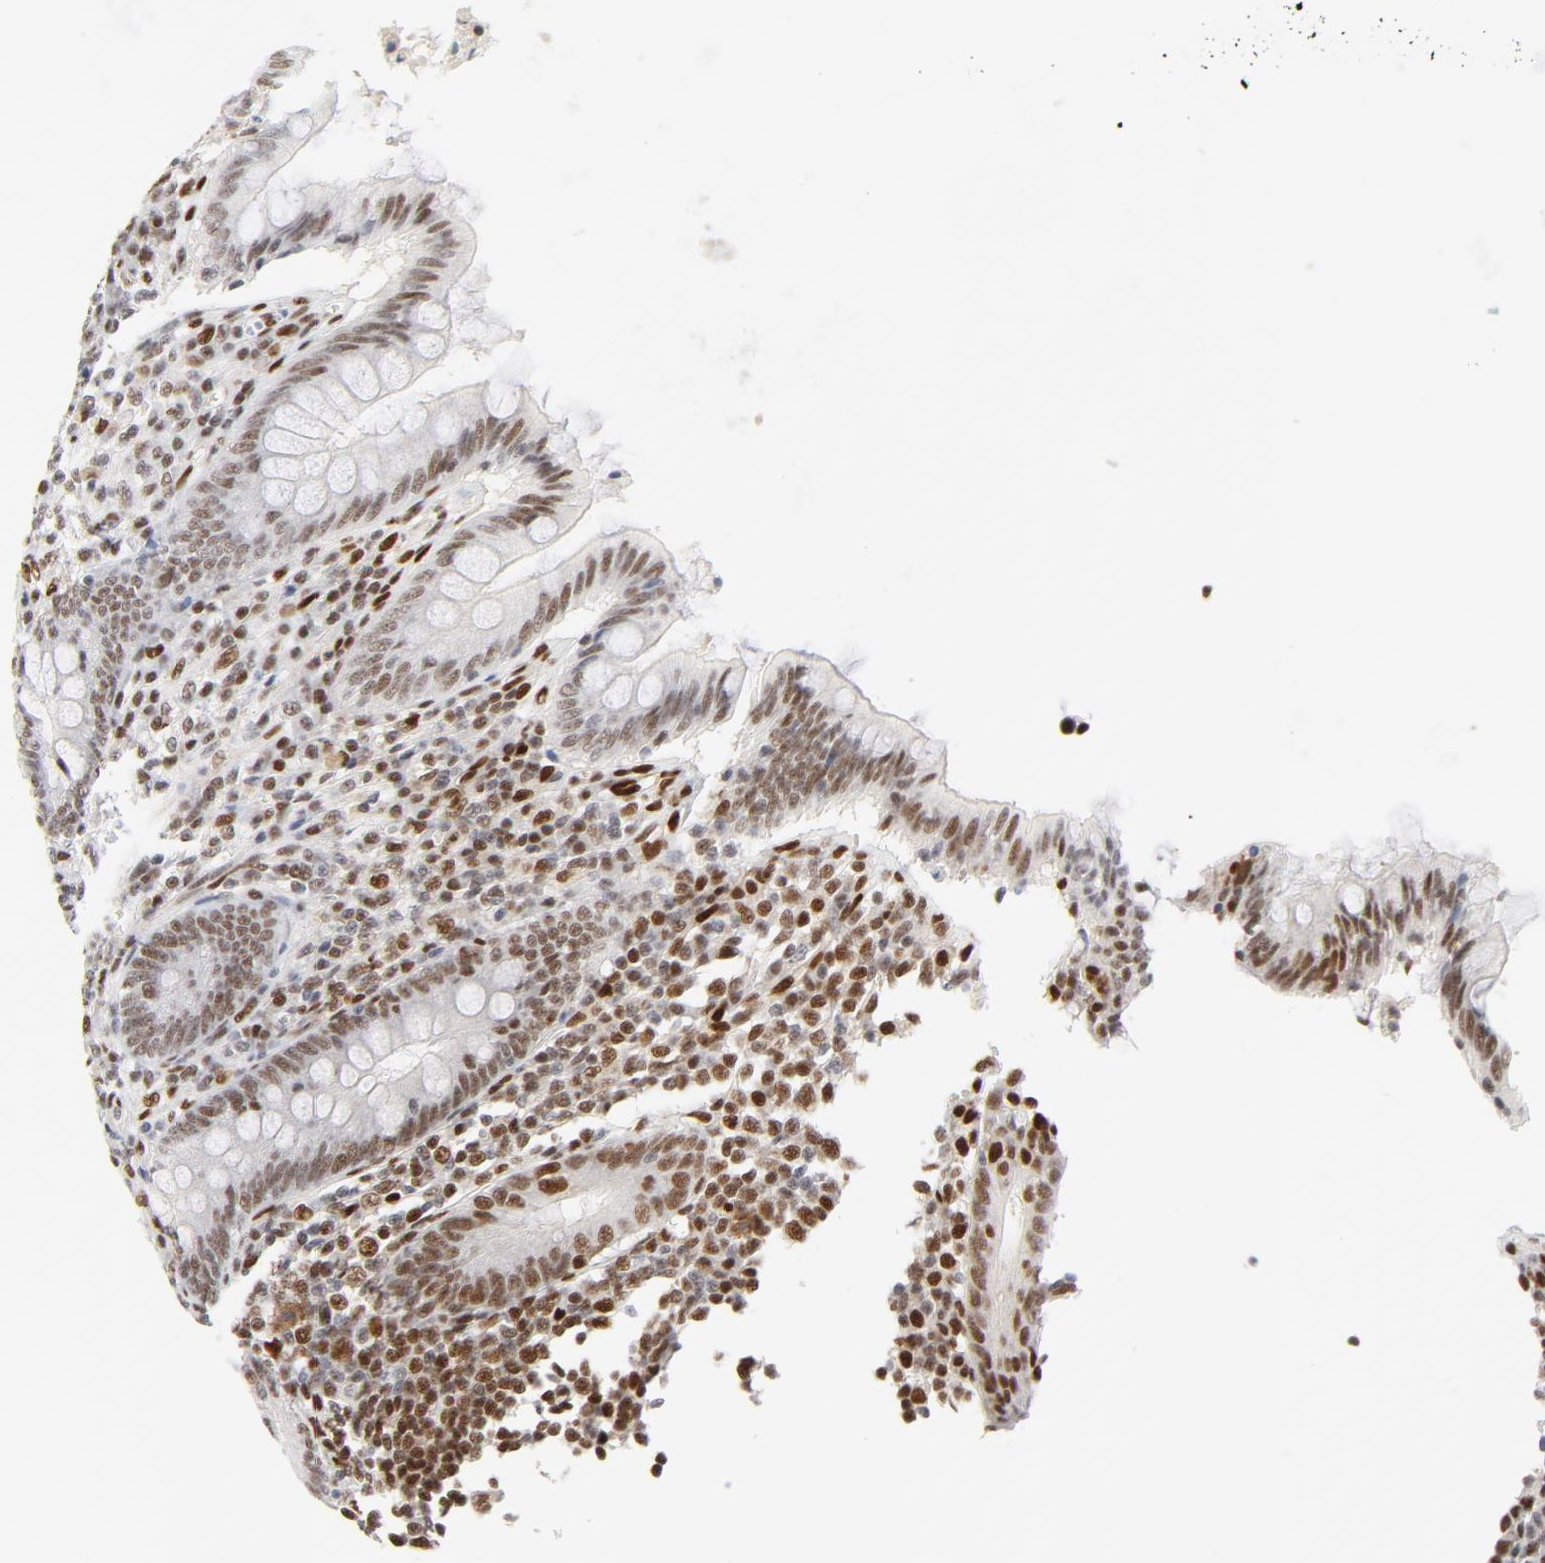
{"staining": {"intensity": "weak", "quantity": ">75%", "location": "nuclear"}, "tissue": "appendix", "cell_type": "Glandular cells", "image_type": "normal", "snomed": [{"axis": "morphology", "description": "Normal tissue, NOS"}, {"axis": "topography", "description": "Appendix"}], "caption": "An immunohistochemistry histopathology image of unremarkable tissue is shown. Protein staining in brown shows weak nuclear positivity in appendix within glandular cells.", "gene": "MEF2A", "patient": {"sex": "female", "age": 66}}